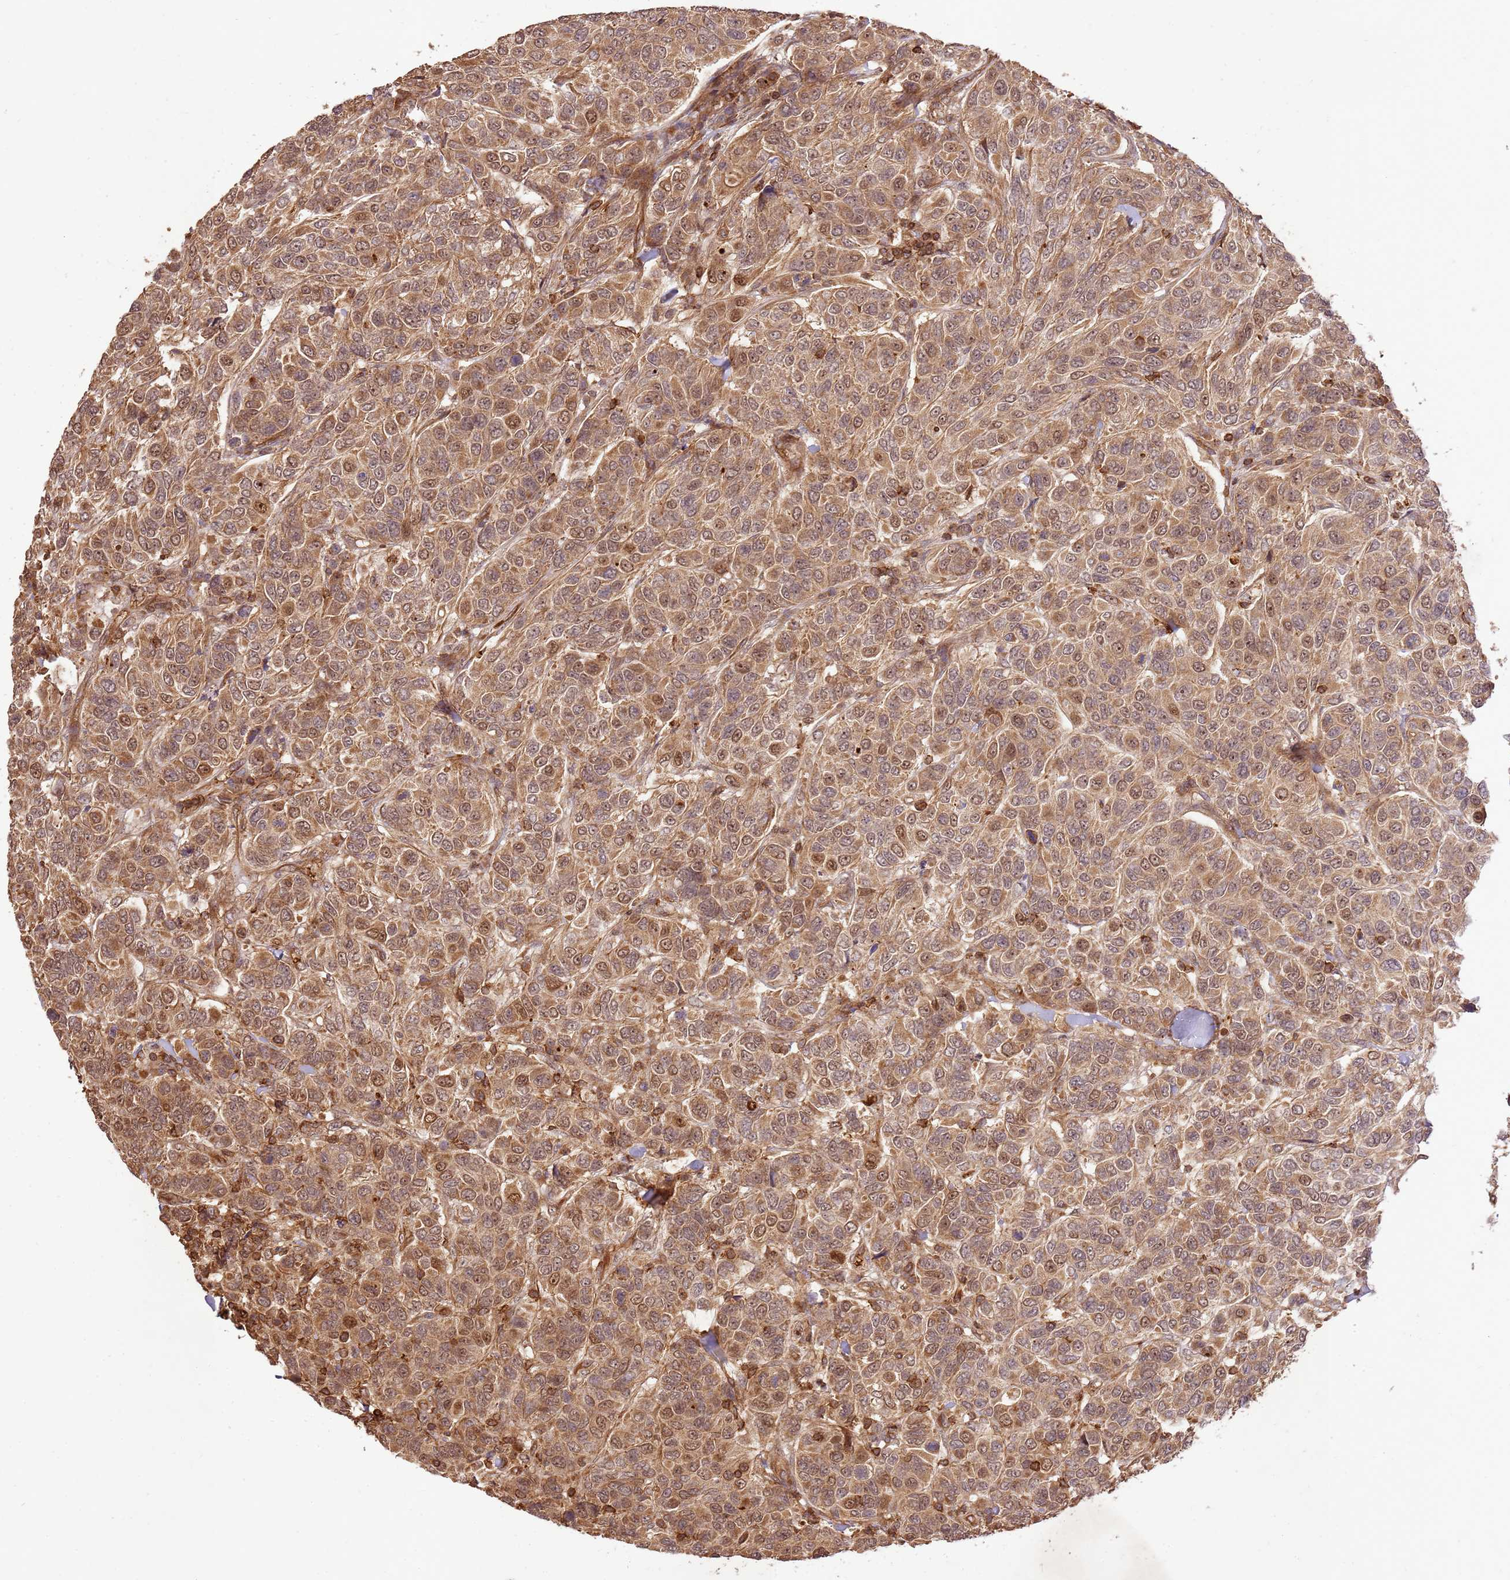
{"staining": {"intensity": "moderate", "quantity": ">75%", "location": "cytoplasmic/membranous,nuclear"}, "tissue": "breast cancer", "cell_type": "Tumor cells", "image_type": "cancer", "snomed": [{"axis": "morphology", "description": "Duct carcinoma"}, {"axis": "topography", "description": "Breast"}], "caption": "Moderate cytoplasmic/membranous and nuclear positivity is appreciated in about >75% of tumor cells in breast cancer.", "gene": "KATNAL2", "patient": {"sex": "female", "age": 55}}